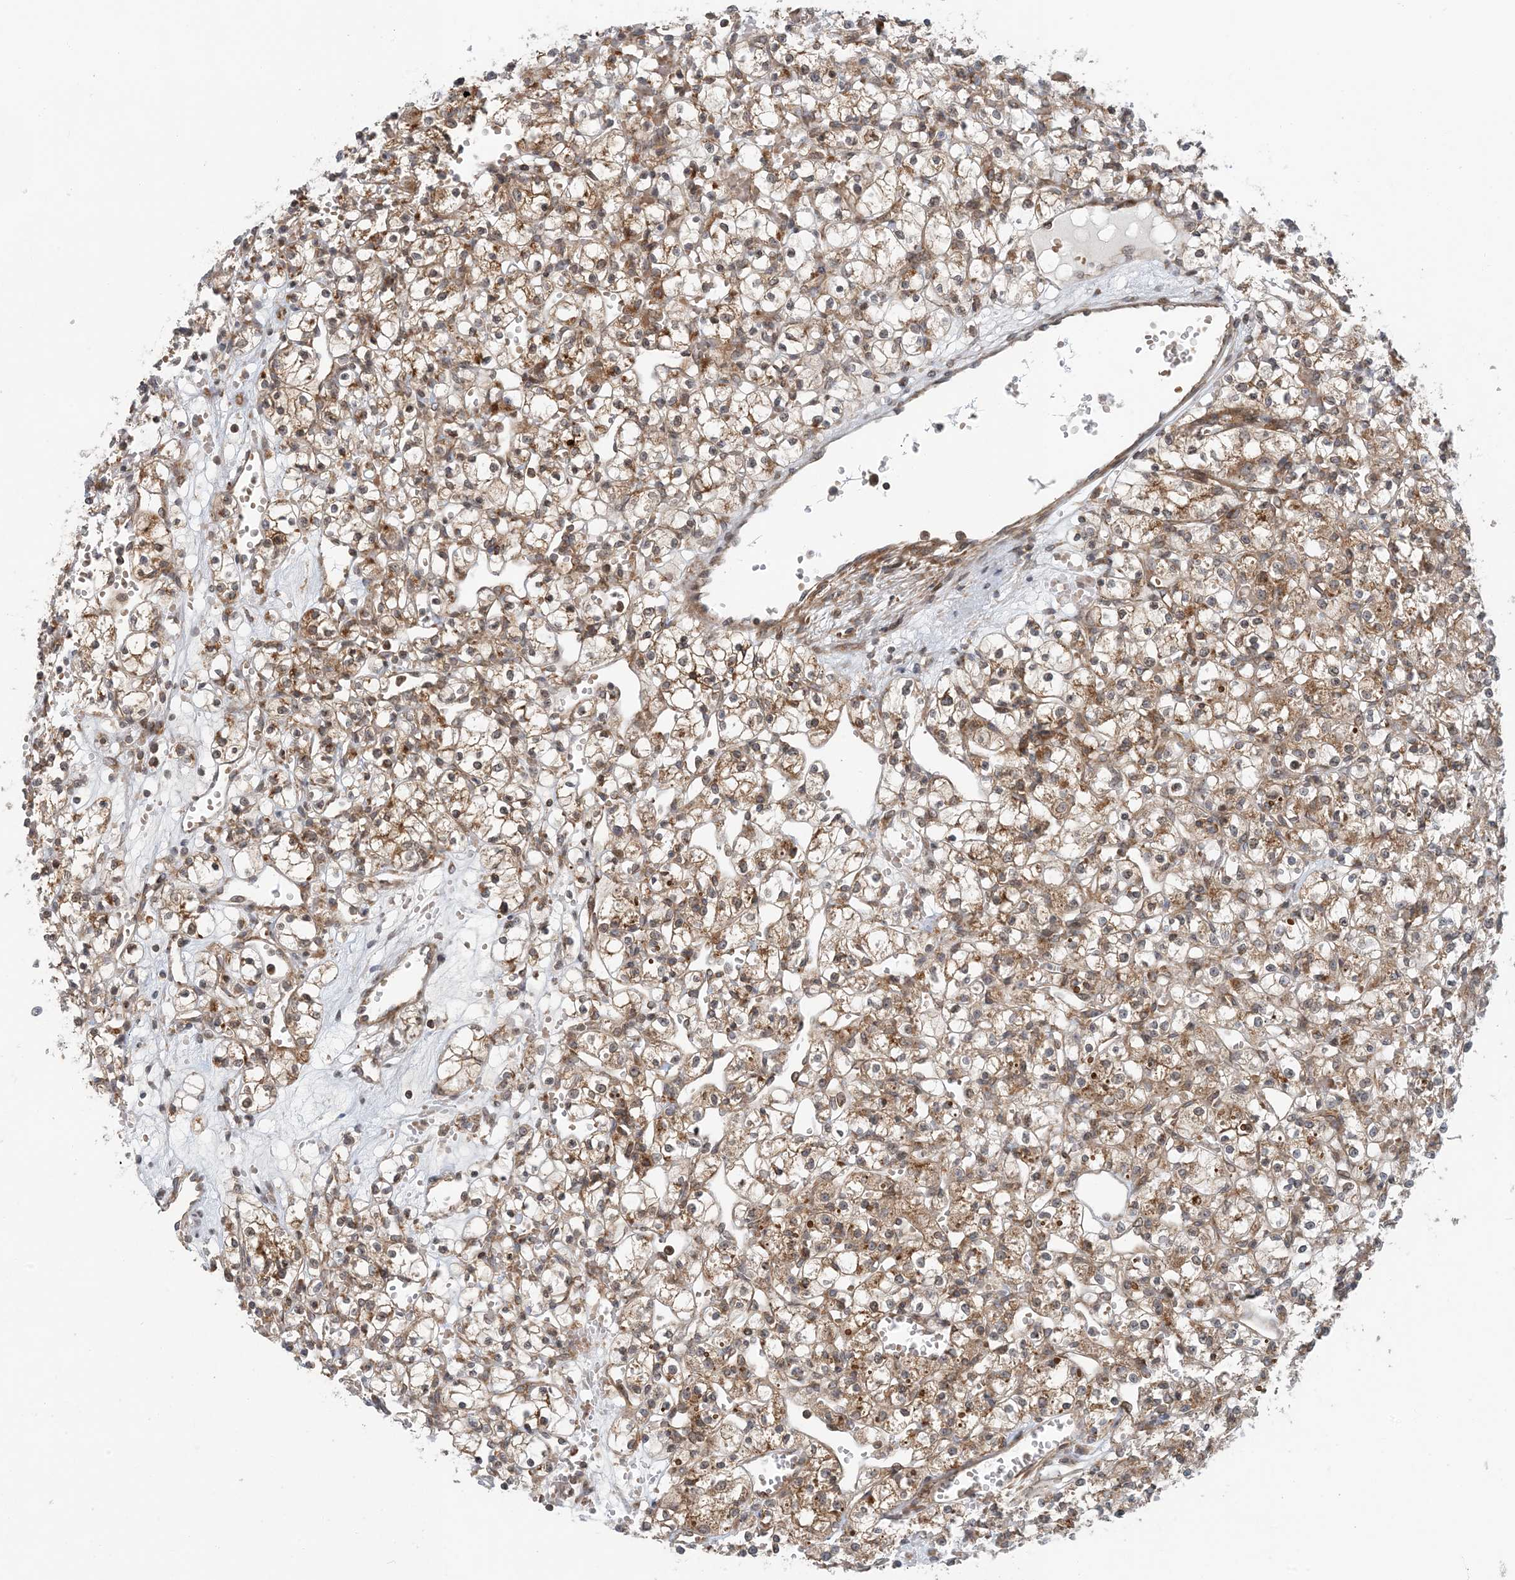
{"staining": {"intensity": "moderate", "quantity": ">75%", "location": "cytoplasmic/membranous"}, "tissue": "renal cancer", "cell_type": "Tumor cells", "image_type": "cancer", "snomed": [{"axis": "morphology", "description": "Adenocarcinoma, NOS"}, {"axis": "topography", "description": "Kidney"}], "caption": "Renal cancer was stained to show a protein in brown. There is medium levels of moderate cytoplasmic/membranous expression in about >75% of tumor cells. (Brightfield microscopy of DAB IHC at high magnification).", "gene": "ATP13A2", "patient": {"sex": "female", "age": 59}}